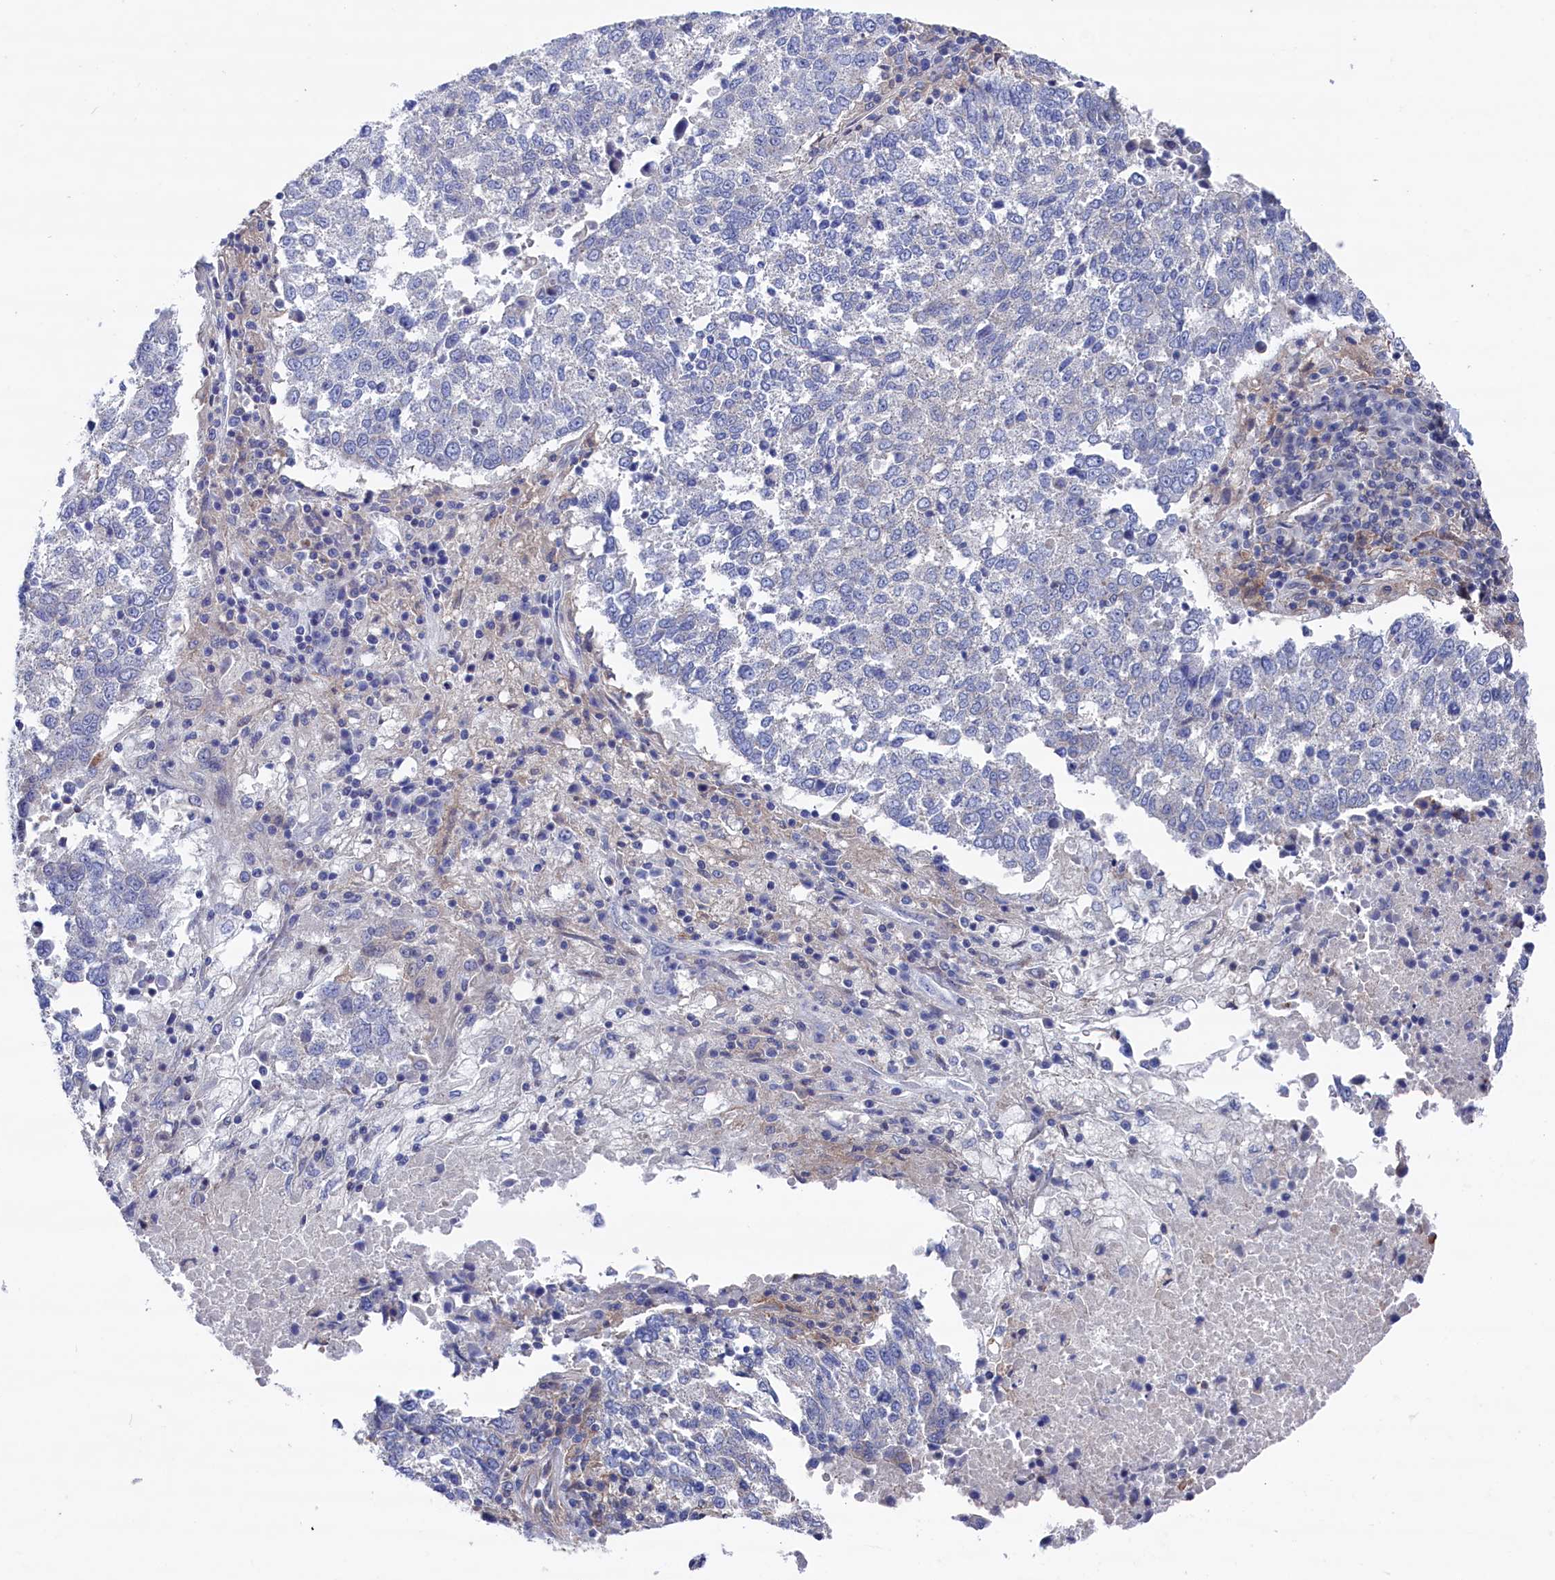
{"staining": {"intensity": "negative", "quantity": "none", "location": "none"}, "tissue": "lung cancer", "cell_type": "Tumor cells", "image_type": "cancer", "snomed": [{"axis": "morphology", "description": "Squamous cell carcinoma, NOS"}, {"axis": "topography", "description": "Lung"}], "caption": "This is an immunohistochemistry (IHC) image of lung cancer. There is no expression in tumor cells.", "gene": "SPATA13", "patient": {"sex": "male", "age": 73}}